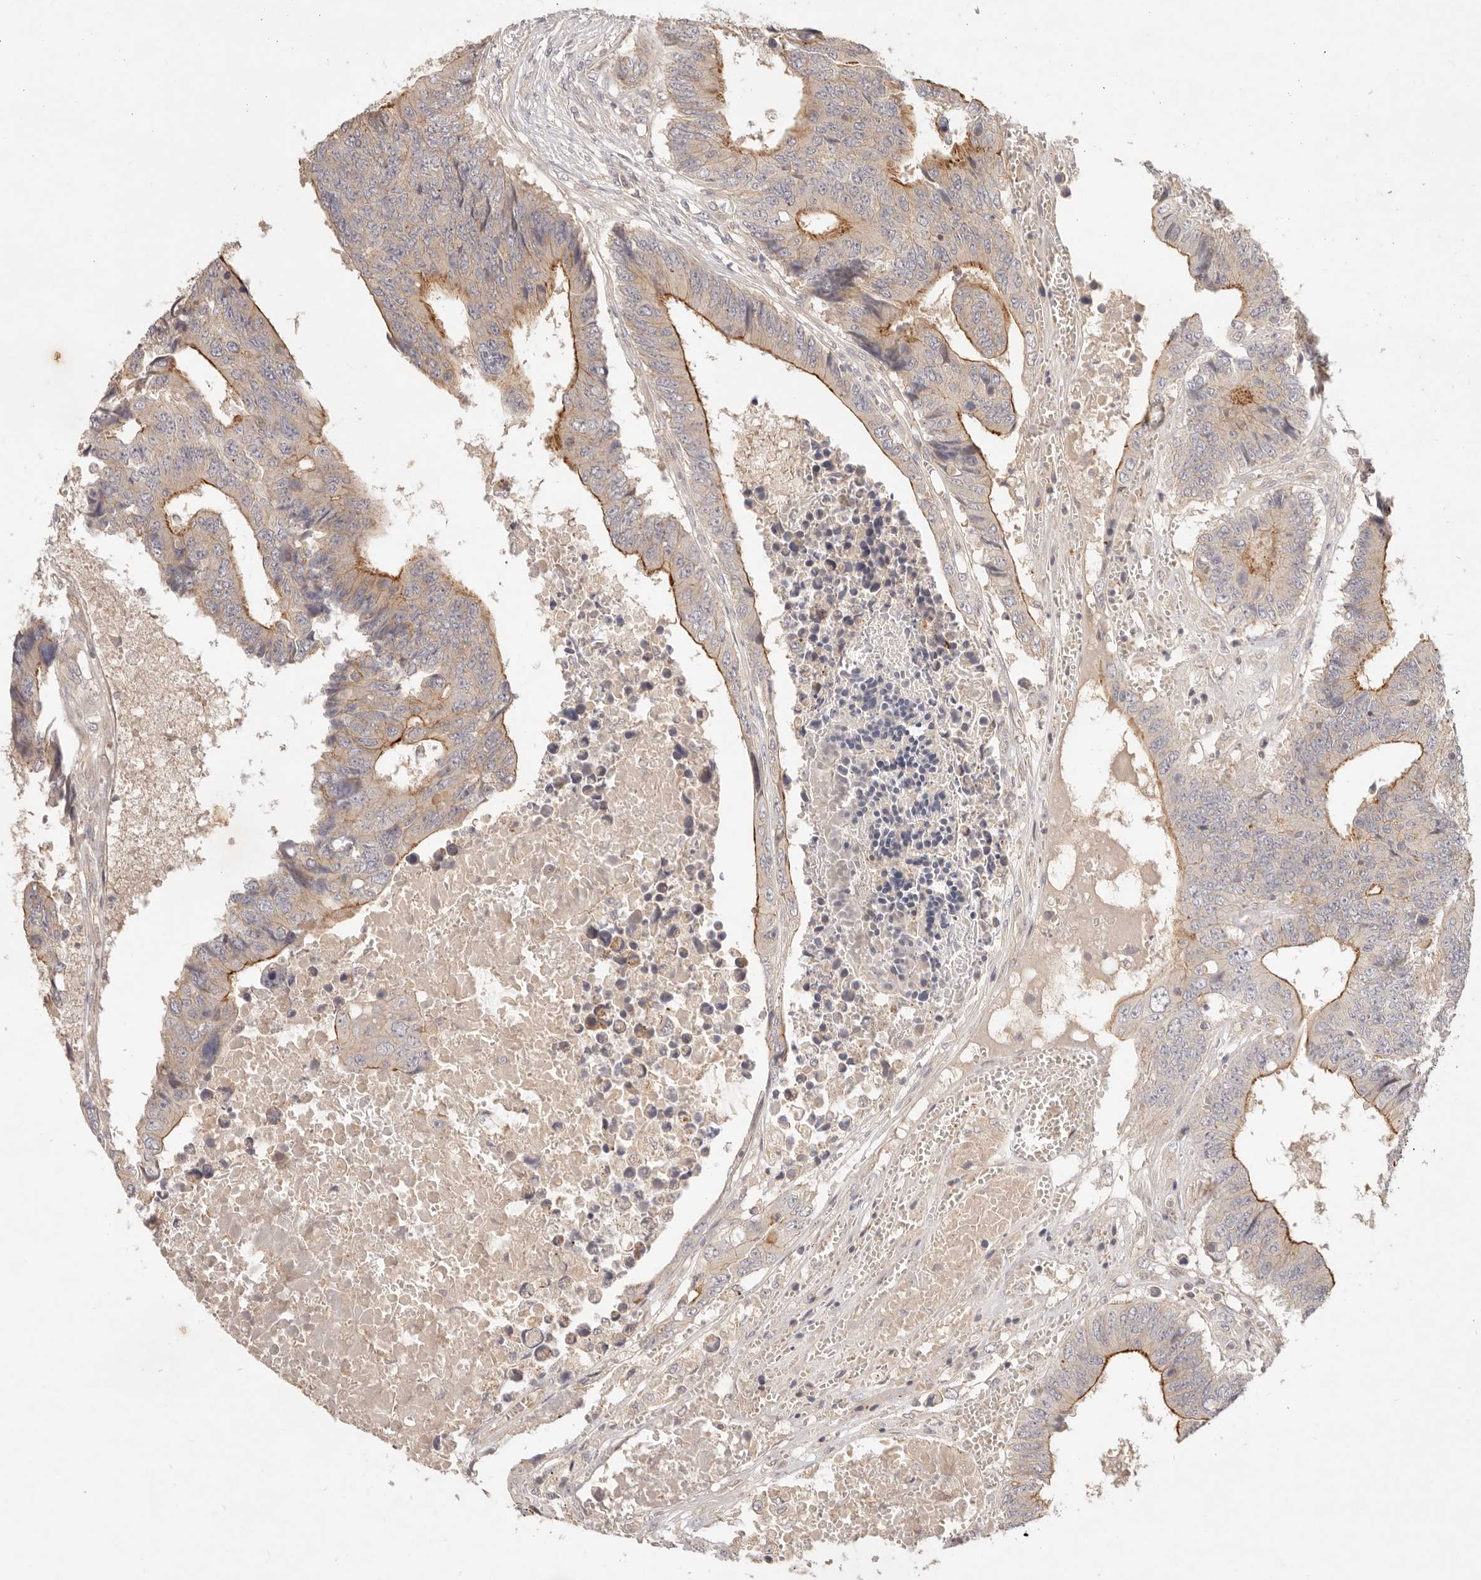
{"staining": {"intensity": "moderate", "quantity": "25%-75%", "location": "cytoplasmic/membranous"}, "tissue": "colorectal cancer", "cell_type": "Tumor cells", "image_type": "cancer", "snomed": [{"axis": "morphology", "description": "Adenocarcinoma, NOS"}, {"axis": "topography", "description": "Rectum"}], "caption": "Colorectal cancer (adenocarcinoma) tissue exhibits moderate cytoplasmic/membranous staining in about 25%-75% of tumor cells", "gene": "PPP1R3B", "patient": {"sex": "male", "age": 84}}